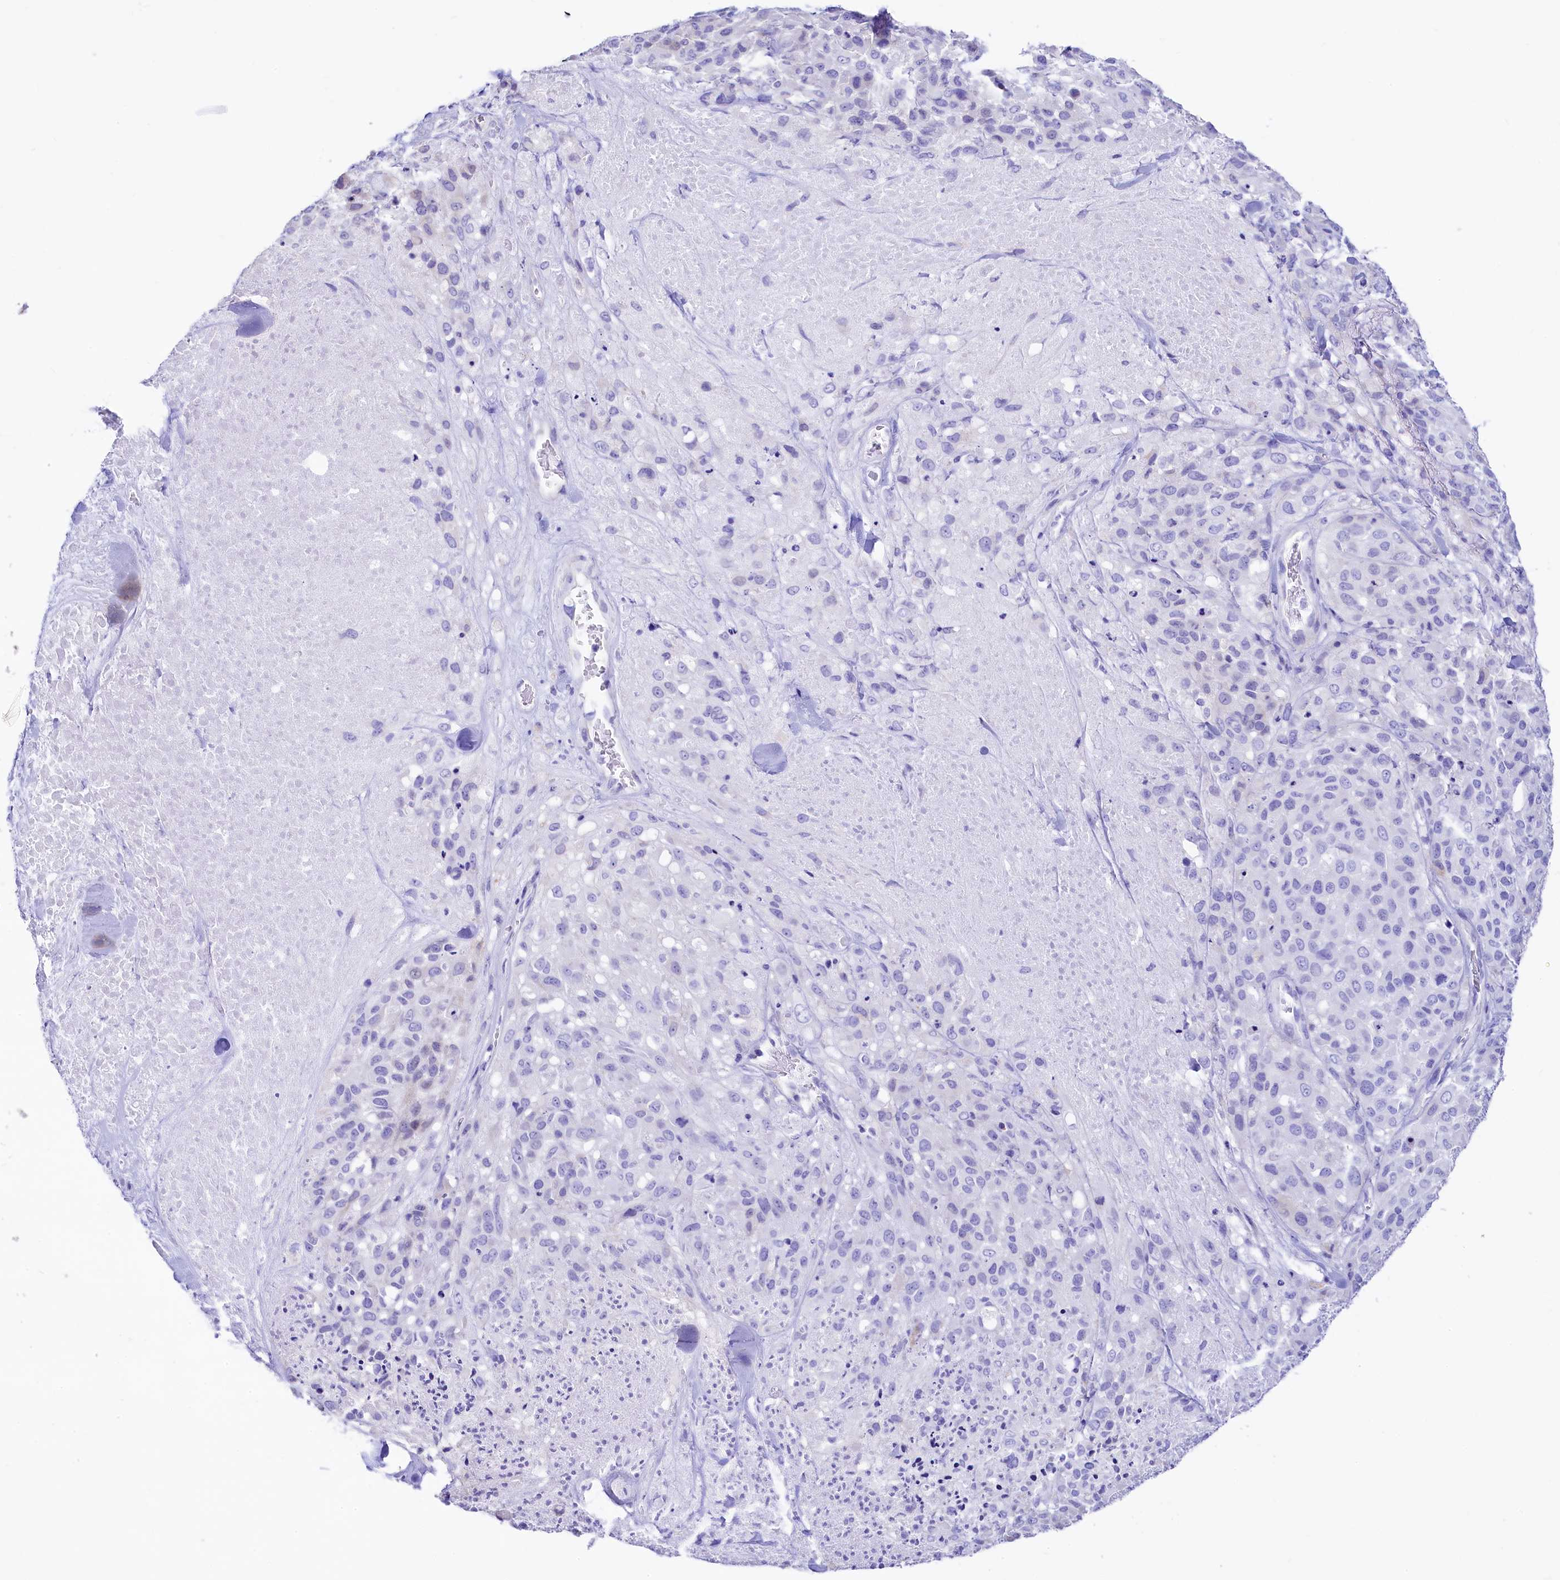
{"staining": {"intensity": "negative", "quantity": "none", "location": "none"}, "tissue": "melanoma", "cell_type": "Tumor cells", "image_type": "cancer", "snomed": [{"axis": "morphology", "description": "Malignant melanoma, Metastatic site"}, {"axis": "topography", "description": "Skin"}], "caption": "High power microscopy image of an immunohistochemistry photomicrograph of melanoma, revealing no significant expression in tumor cells.", "gene": "RBP3", "patient": {"sex": "female", "age": 81}}